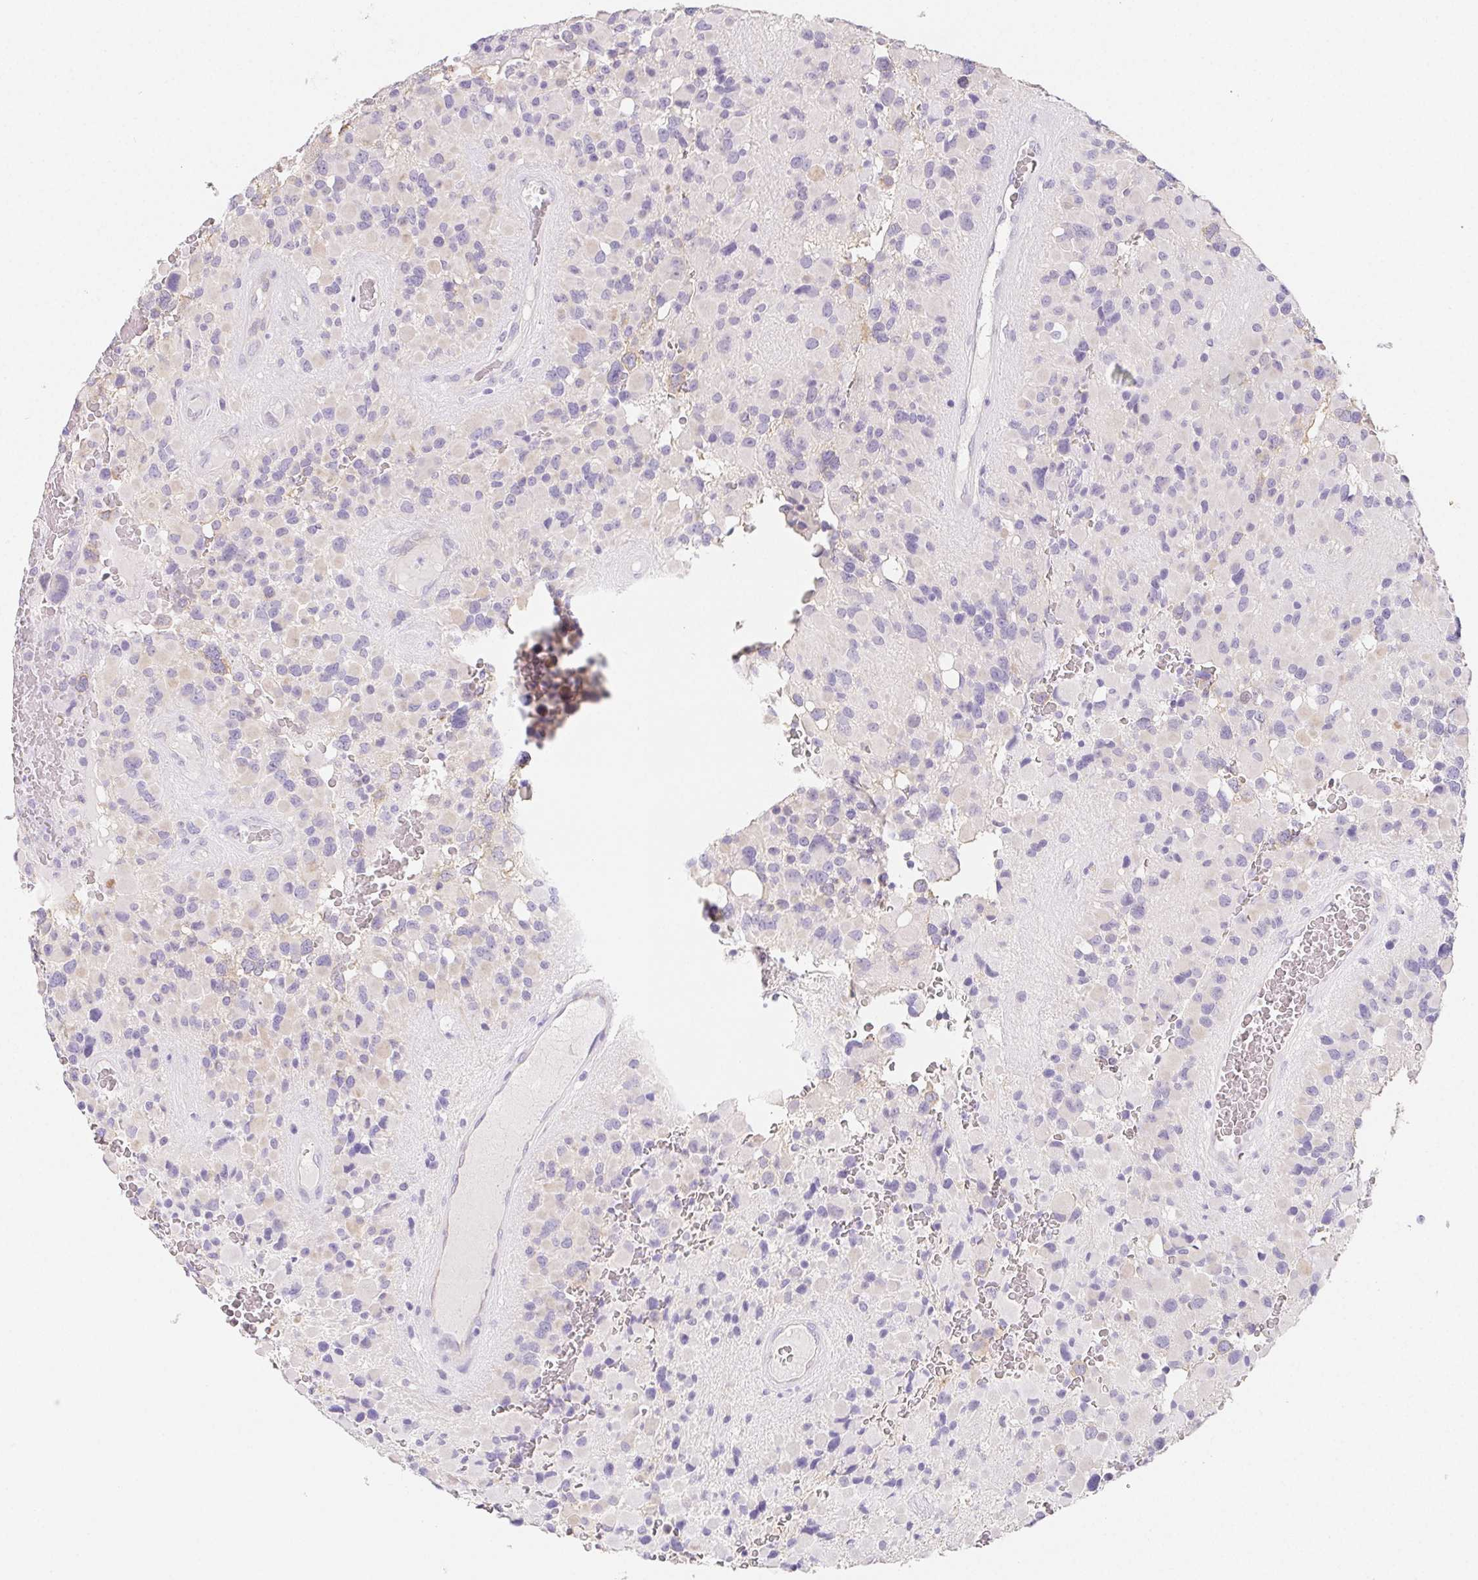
{"staining": {"intensity": "negative", "quantity": "none", "location": "none"}, "tissue": "glioma", "cell_type": "Tumor cells", "image_type": "cancer", "snomed": [{"axis": "morphology", "description": "Glioma, malignant, High grade"}, {"axis": "topography", "description": "Brain"}], "caption": "The image displays no staining of tumor cells in glioma.", "gene": "ZBBX", "patient": {"sex": "female", "age": 40}}